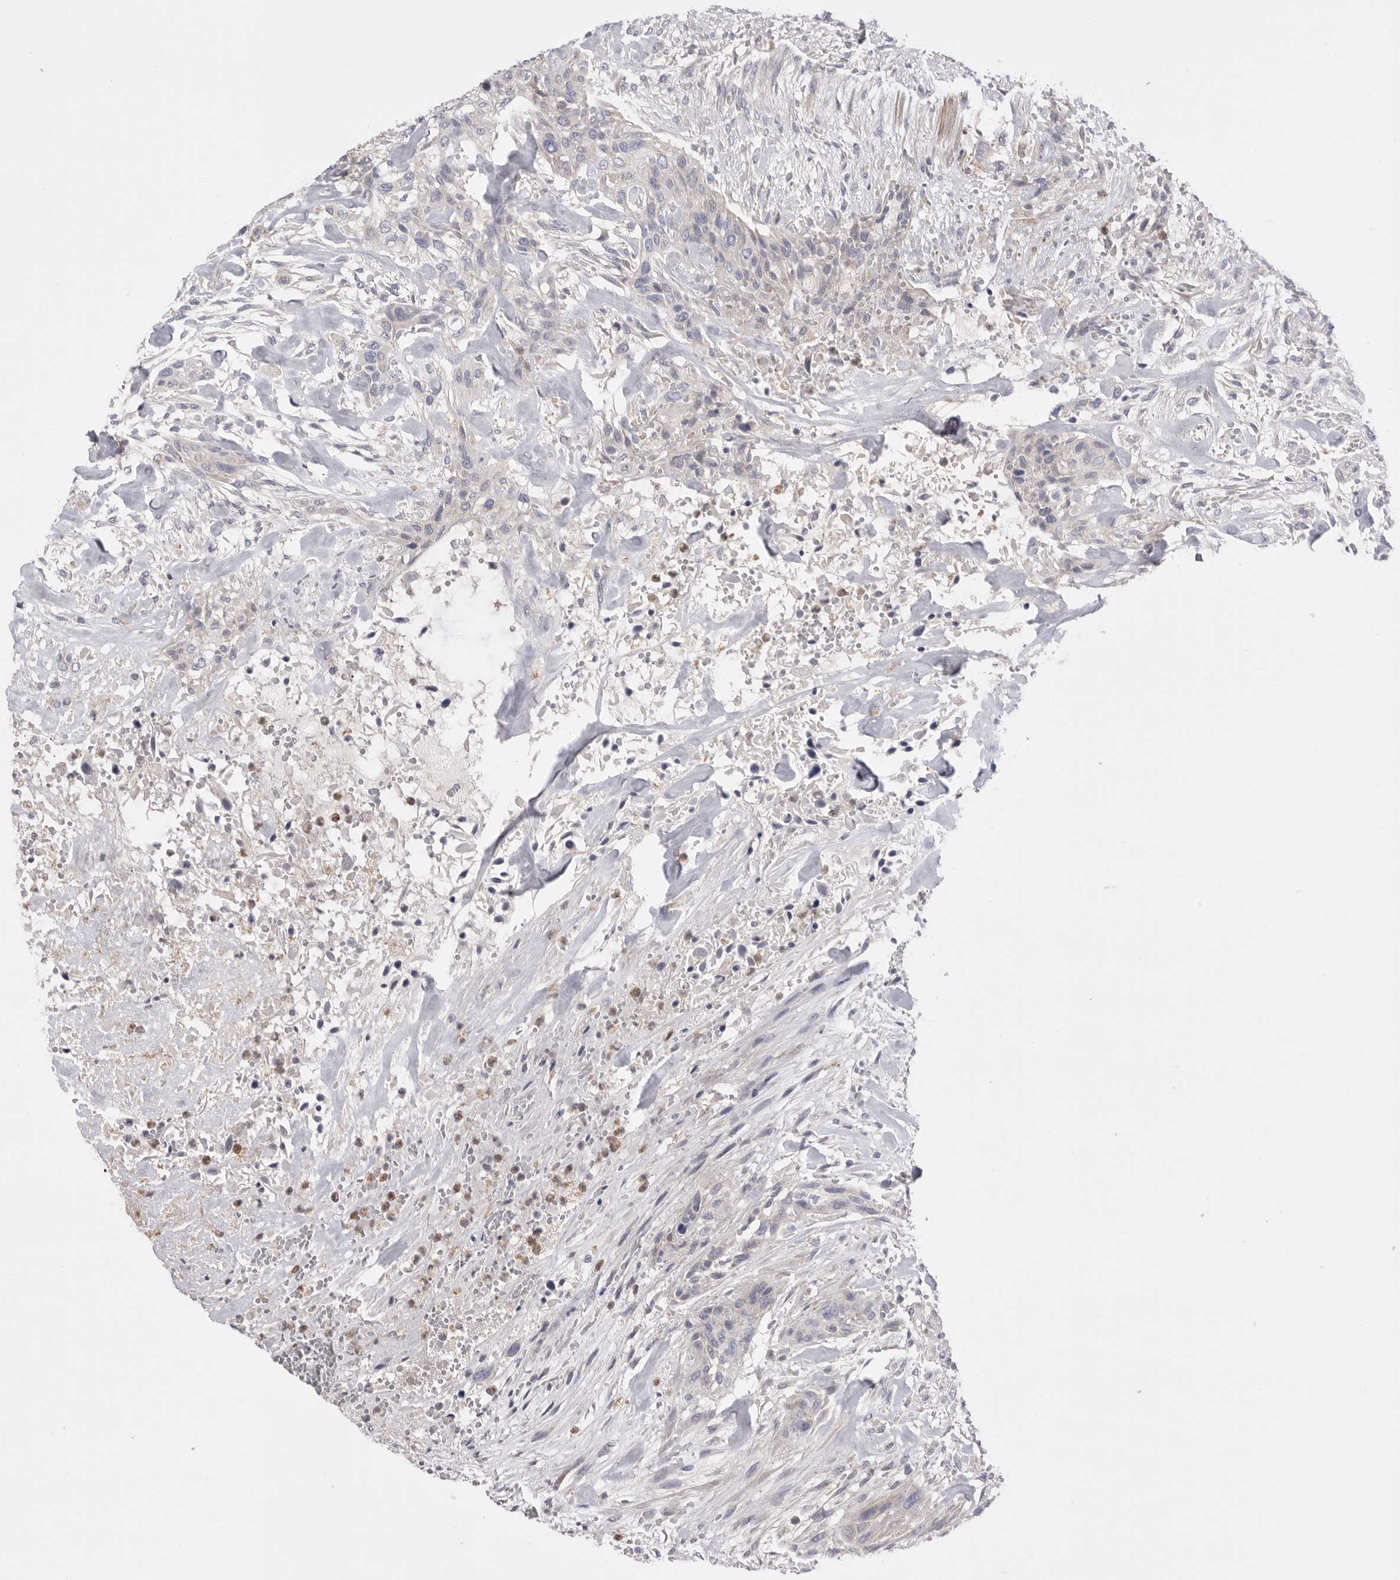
{"staining": {"intensity": "negative", "quantity": "none", "location": "none"}, "tissue": "urothelial cancer", "cell_type": "Tumor cells", "image_type": "cancer", "snomed": [{"axis": "morphology", "description": "Urothelial carcinoma, High grade"}, {"axis": "topography", "description": "Urinary bladder"}], "caption": "A histopathology image of human urothelial cancer is negative for staining in tumor cells.", "gene": "CCDC126", "patient": {"sex": "male", "age": 35}}